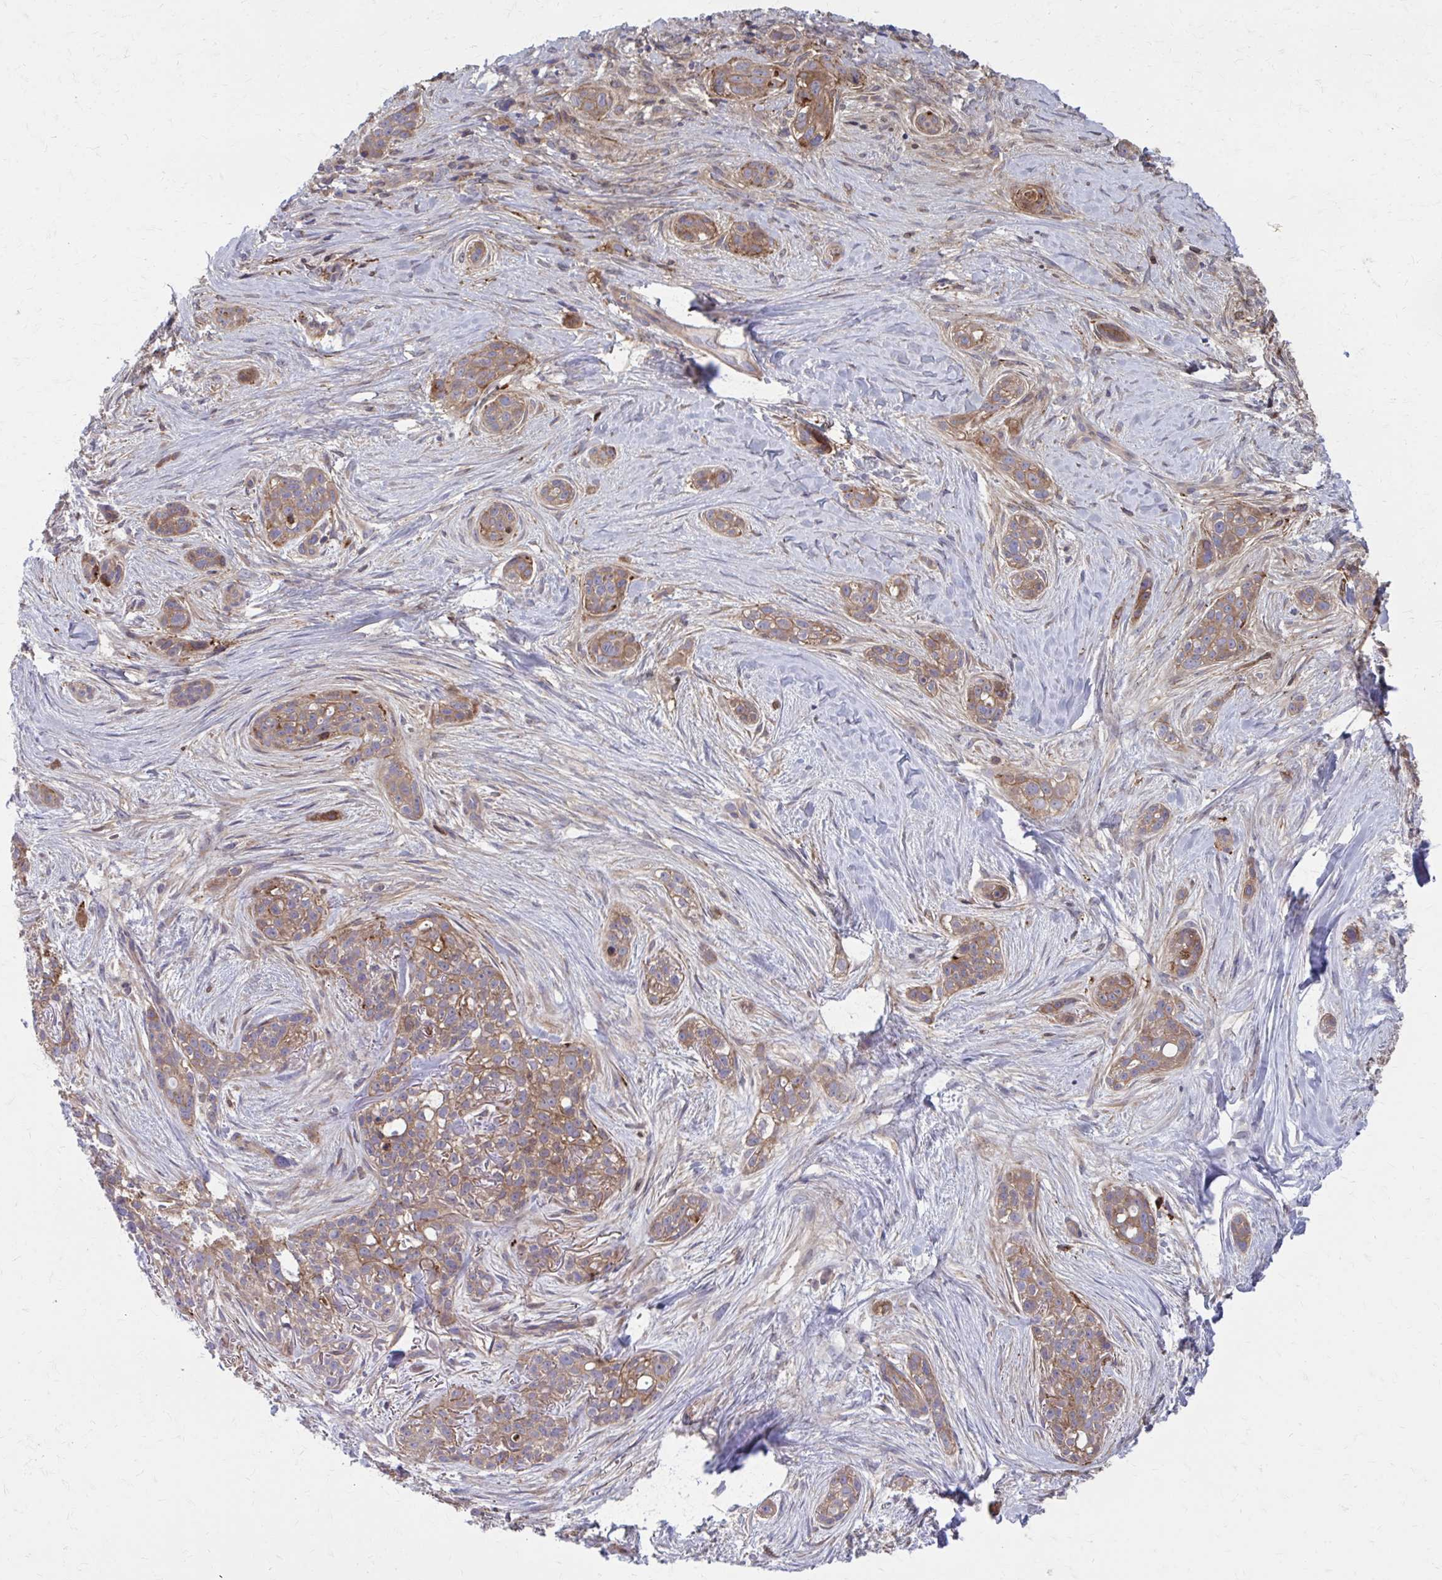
{"staining": {"intensity": "moderate", "quantity": ">75%", "location": "cytoplasmic/membranous"}, "tissue": "skin cancer", "cell_type": "Tumor cells", "image_type": "cancer", "snomed": [{"axis": "morphology", "description": "Basal cell carcinoma"}, {"axis": "topography", "description": "Skin"}], "caption": "Immunohistochemical staining of skin basal cell carcinoma exhibits medium levels of moderate cytoplasmic/membranous expression in approximately >75% of tumor cells.", "gene": "MMP14", "patient": {"sex": "female", "age": 79}}